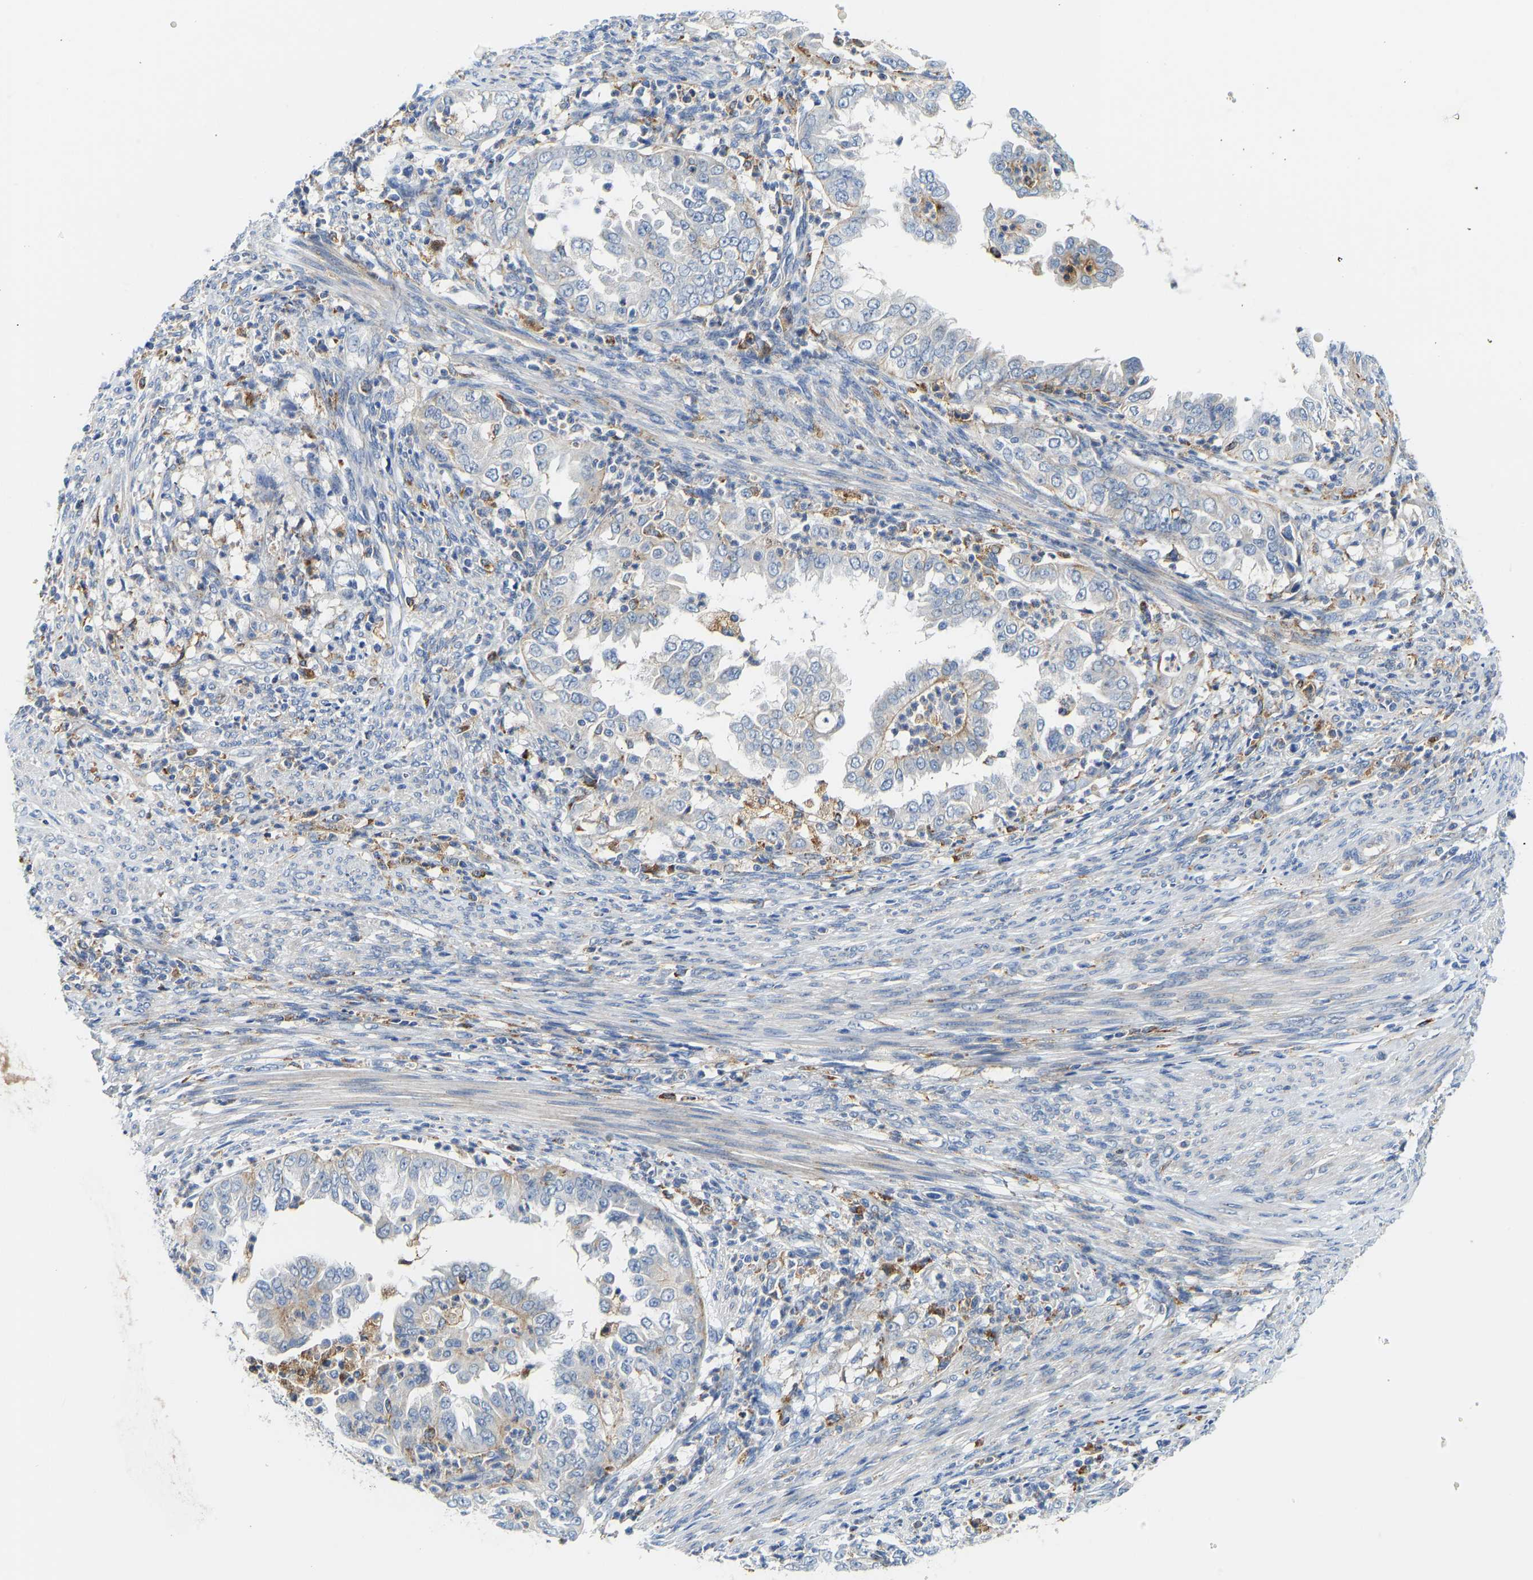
{"staining": {"intensity": "weak", "quantity": "<25%", "location": "cytoplasmic/membranous"}, "tissue": "endometrial cancer", "cell_type": "Tumor cells", "image_type": "cancer", "snomed": [{"axis": "morphology", "description": "Adenocarcinoma, NOS"}, {"axis": "topography", "description": "Endometrium"}], "caption": "Immunohistochemical staining of human endometrial cancer (adenocarcinoma) displays no significant staining in tumor cells.", "gene": "ATP6V1E1", "patient": {"sex": "female", "age": 85}}